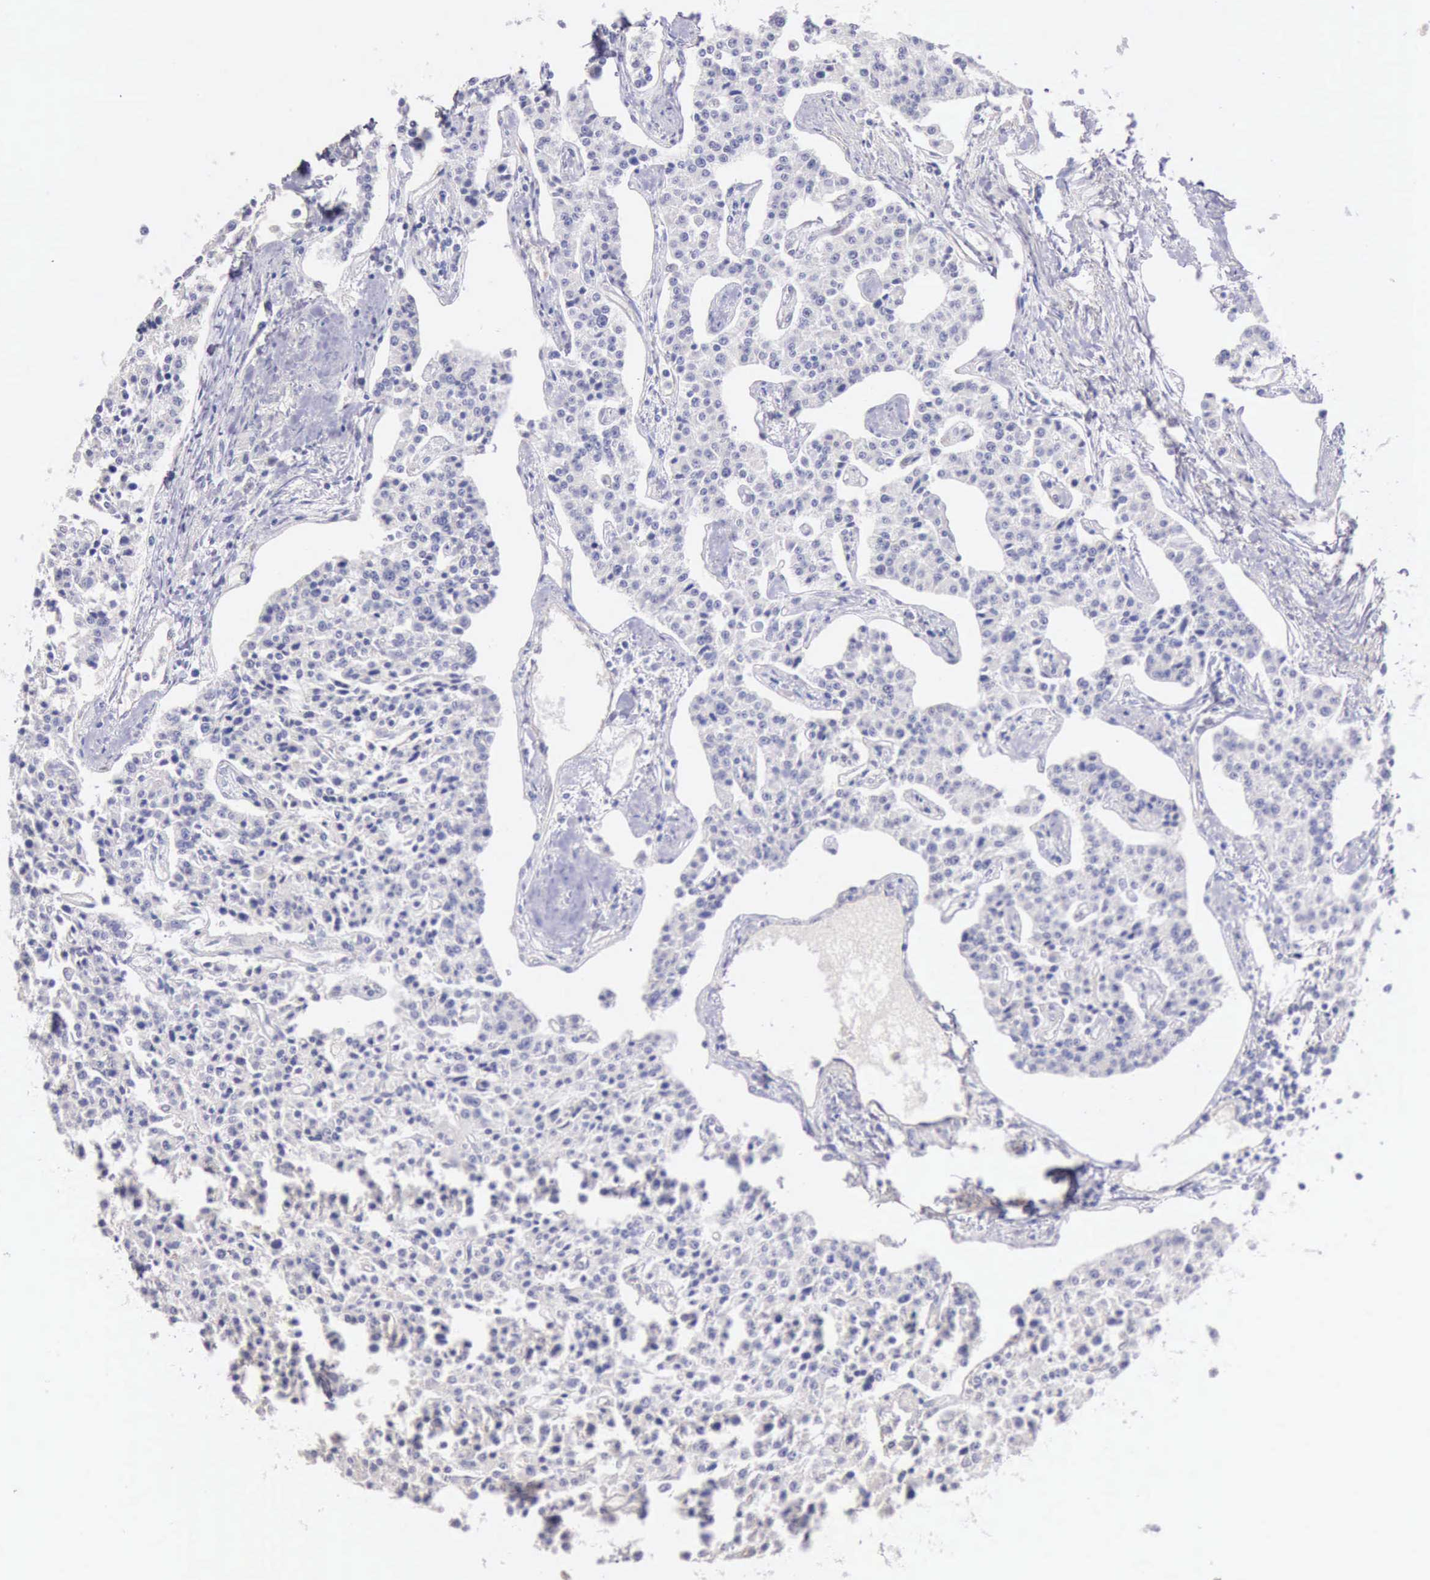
{"staining": {"intensity": "negative", "quantity": "none", "location": "none"}, "tissue": "carcinoid", "cell_type": "Tumor cells", "image_type": "cancer", "snomed": [{"axis": "morphology", "description": "Carcinoid, malignant, NOS"}, {"axis": "topography", "description": "Stomach"}], "caption": "This histopathology image is of carcinoid stained with immunohistochemistry to label a protein in brown with the nuclei are counter-stained blue. There is no expression in tumor cells. (DAB IHC, high magnification).", "gene": "KCND1", "patient": {"sex": "female", "age": 76}}